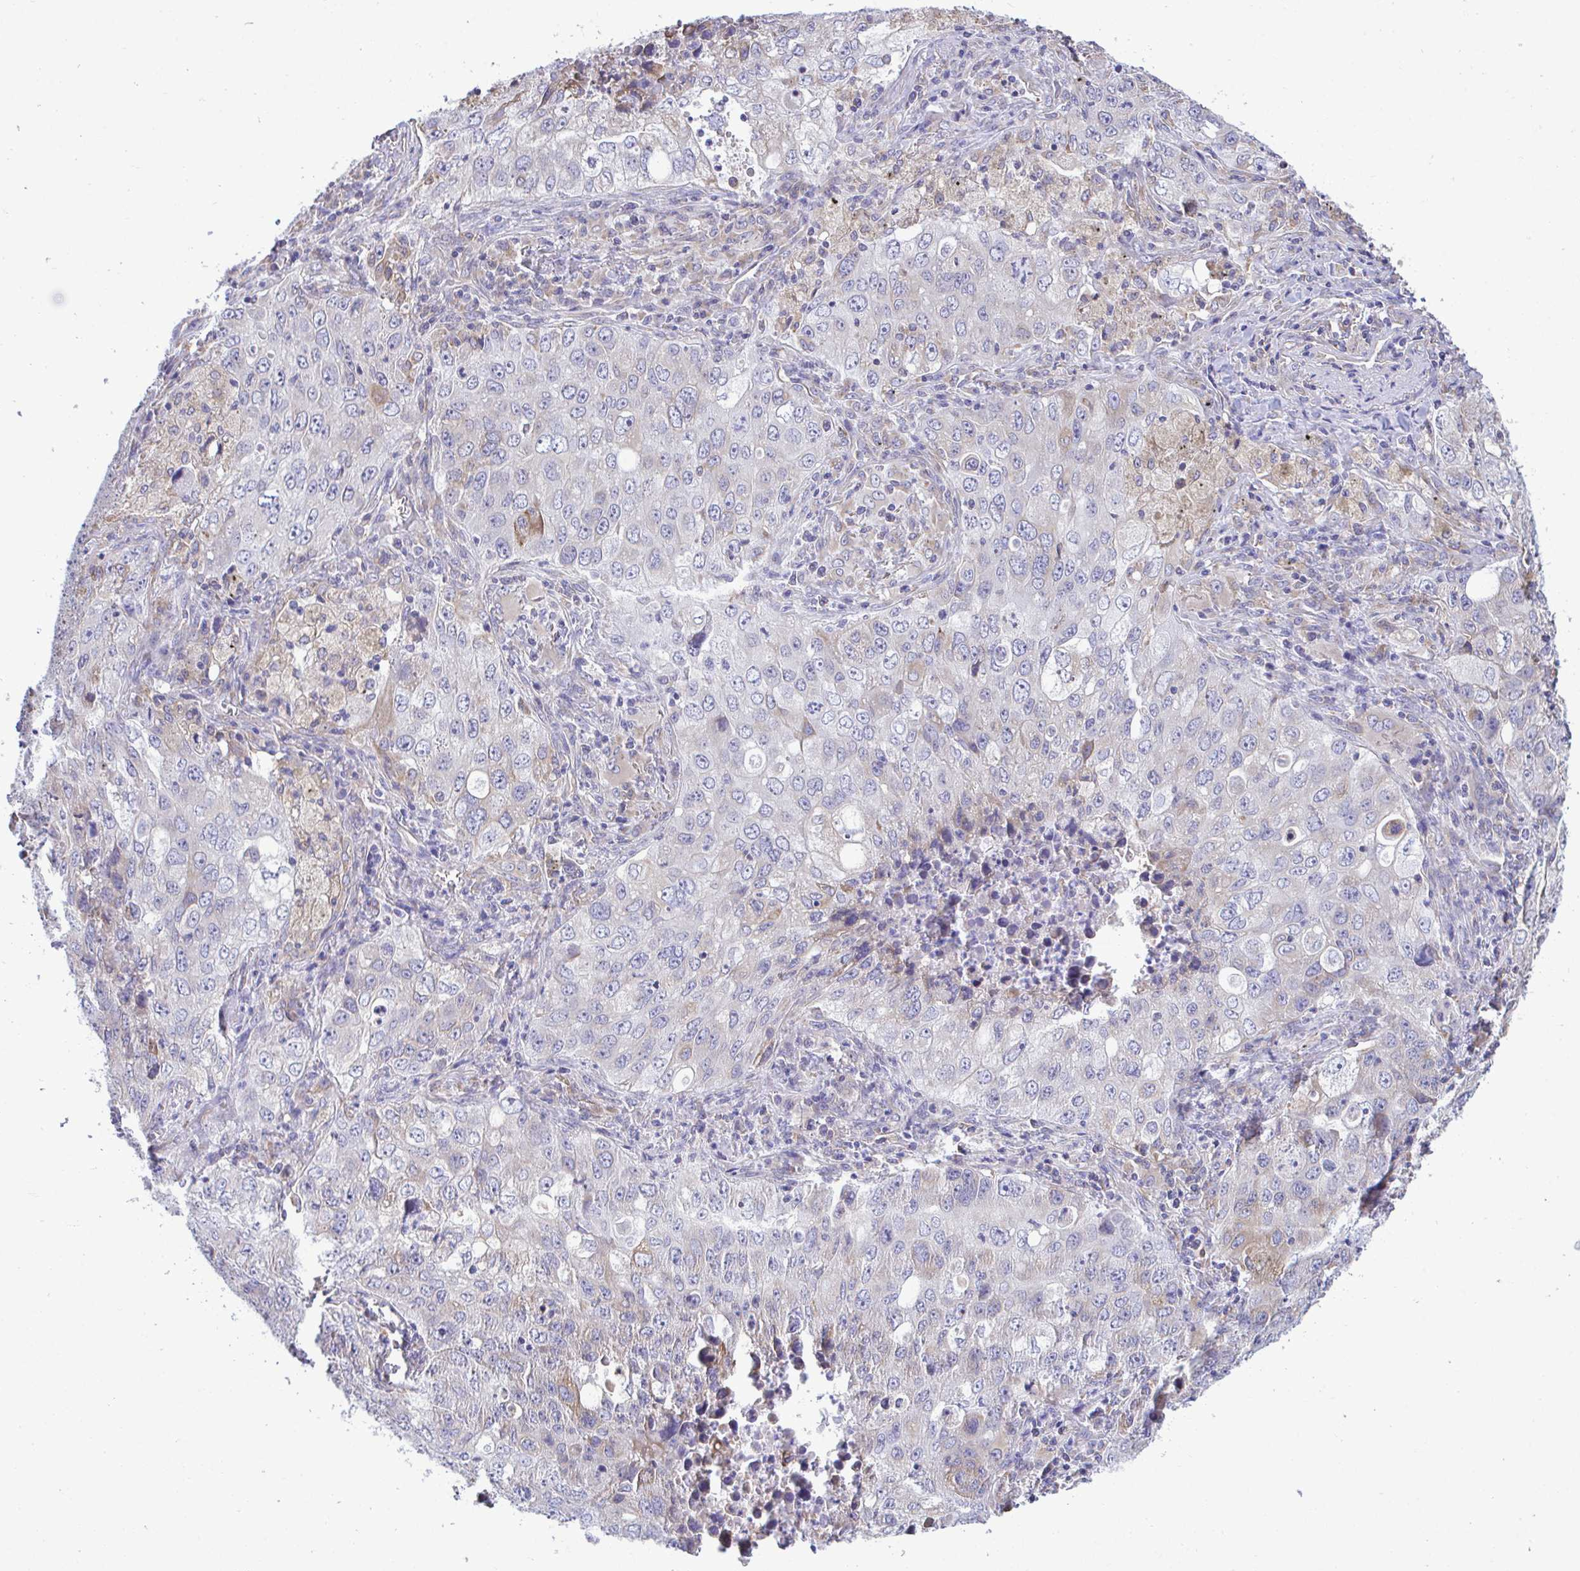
{"staining": {"intensity": "weak", "quantity": "<25%", "location": "cytoplasmic/membranous"}, "tissue": "lung cancer", "cell_type": "Tumor cells", "image_type": "cancer", "snomed": [{"axis": "morphology", "description": "Adenocarcinoma, NOS"}, {"axis": "morphology", "description": "Adenocarcinoma, metastatic, NOS"}, {"axis": "topography", "description": "Lymph node"}, {"axis": "topography", "description": "Lung"}], "caption": "The IHC histopathology image has no significant expression in tumor cells of lung cancer tissue. (Stains: DAB immunohistochemistry (IHC) with hematoxylin counter stain, Microscopy: brightfield microscopy at high magnification).", "gene": "PIGK", "patient": {"sex": "female", "age": 42}}